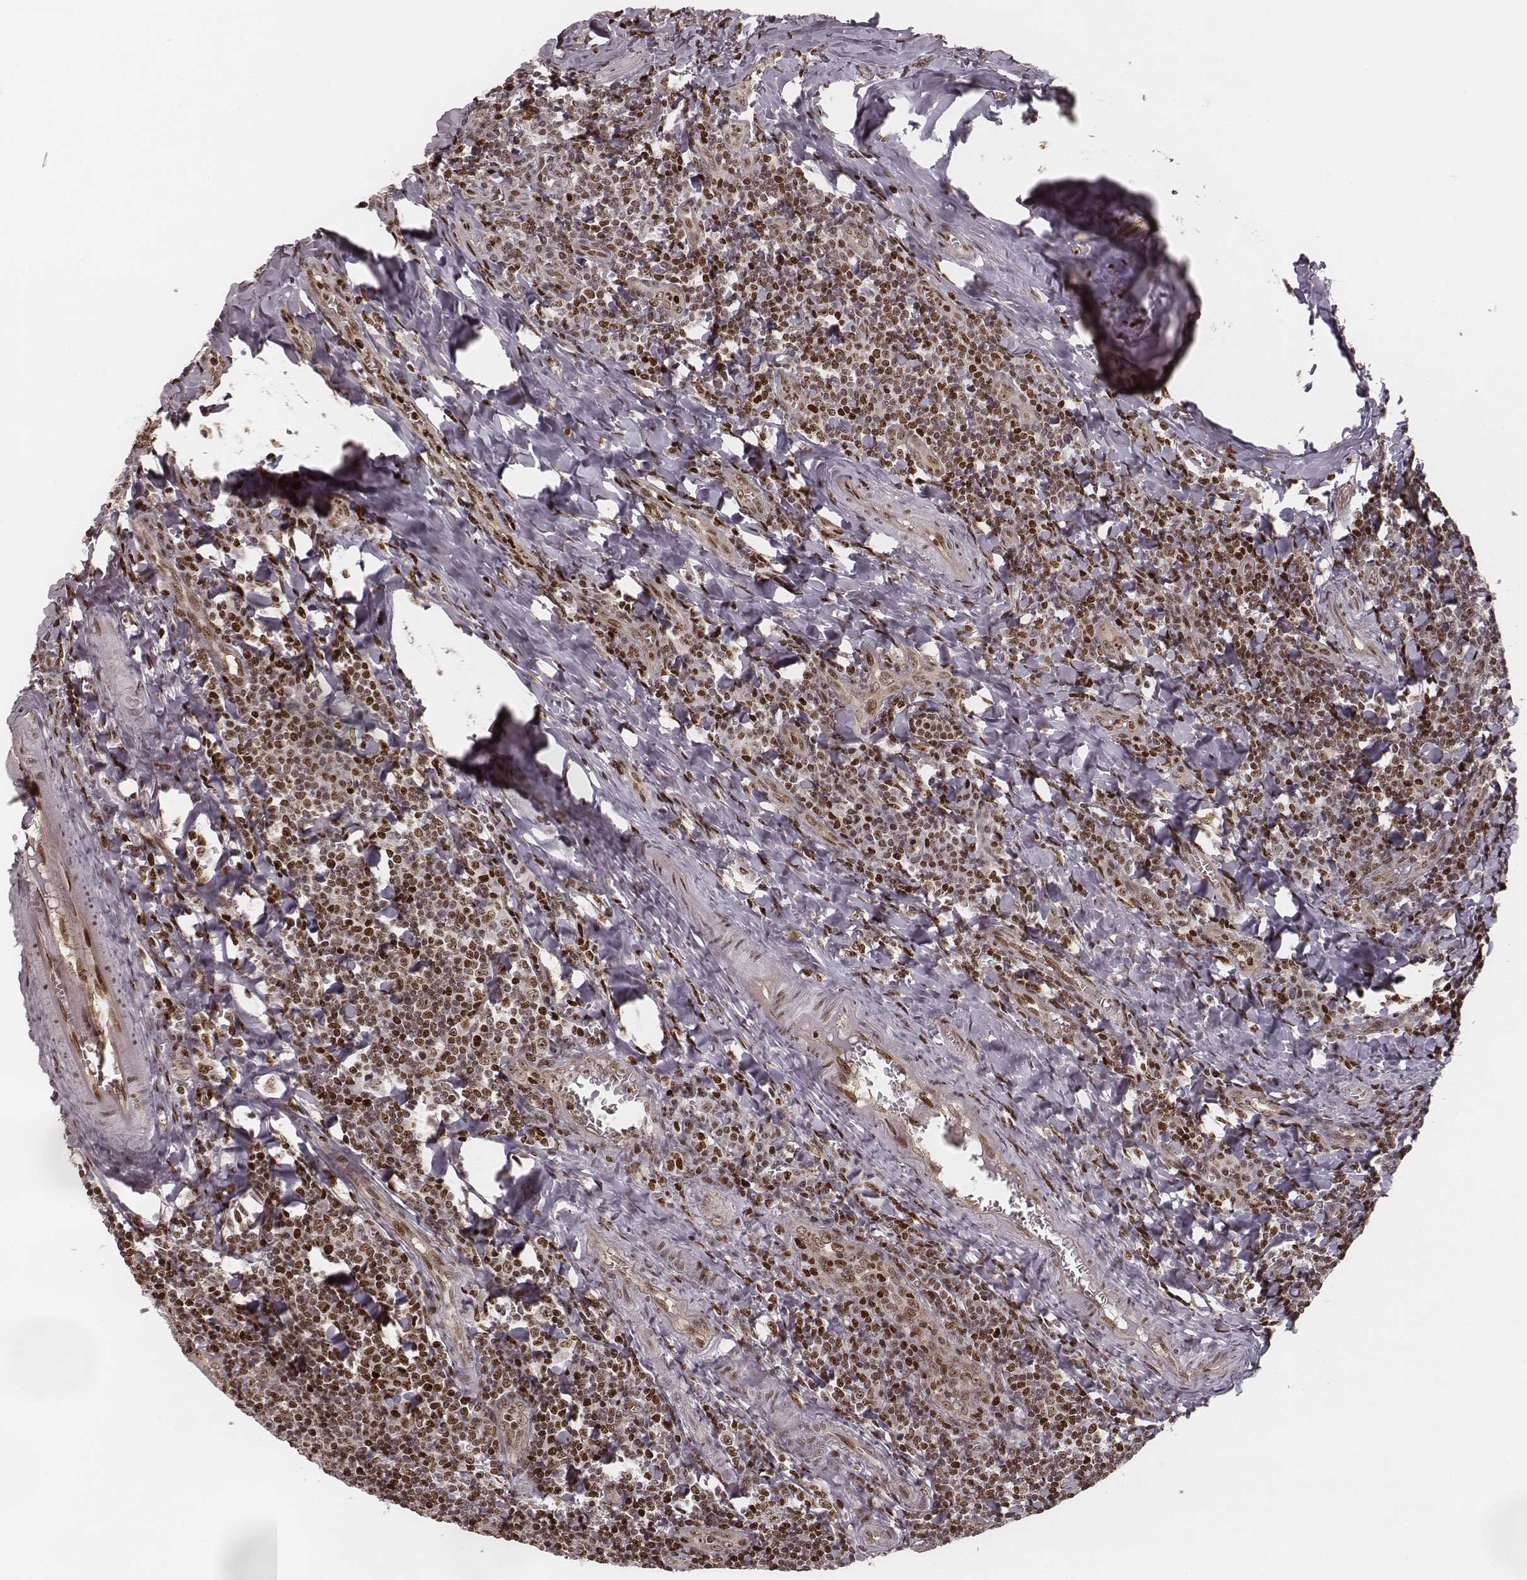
{"staining": {"intensity": "moderate", "quantity": "25%-75%", "location": "nuclear"}, "tissue": "tonsil", "cell_type": "Germinal center cells", "image_type": "normal", "snomed": [{"axis": "morphology", "description": "Normal tissue, NOS"}, {"axis": "morphology", "description": "Inflammation, NOS"}, {"axis": "topography", "description": "Tonsil"}], "caption": "Tonsil stained with DAB (3,3'-diaminobenzidine) immunohistochemistry shows medium levels of moderate nuclear expression in approximately 25%-75% of germinal center cells. The staining is performed using DAB brown chromogen to label protein expression. The nuclei are counter-stained blue using hematoxylin.", "gene": "VRK3", "patient": {"sex": "female", "age": 31}}